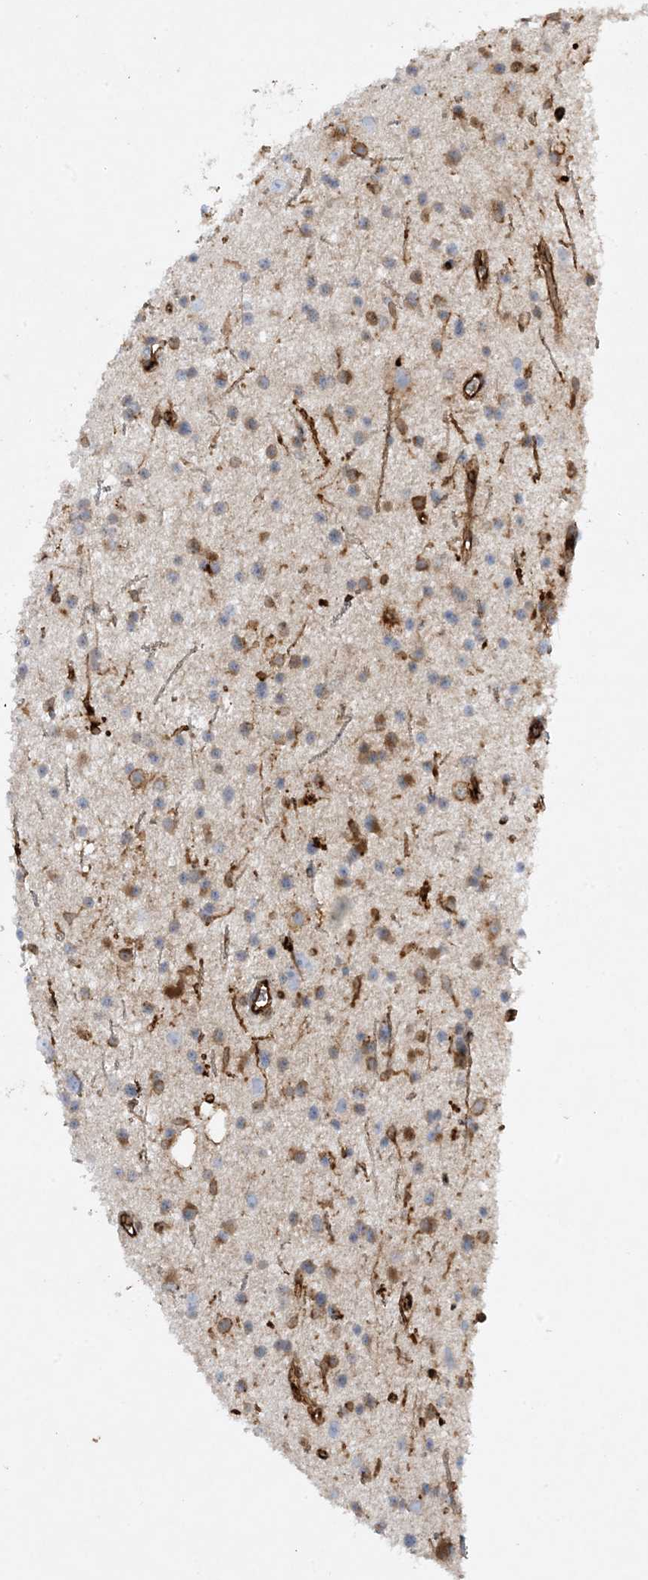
{"staining": {"intensity": "moderate", "quantity": "25%-75%", "location": "cytoplasmic/membranous"}, "tissue": "glioma", "cell_type": "Tumor cells", "image_type": "cancer", "snomed": [{"axis": "morphology", "description": "Glioma, malignant, Low grade"}, {"axis": "topography", "description": "Cerebral cortex"}], "caption": "A brown stain labels moderate cytoplasmic/membranous expression of a protein in glioma tumor cells.", "gene": "HLA-E", "patient": {"sex": "female", "age": 39}}